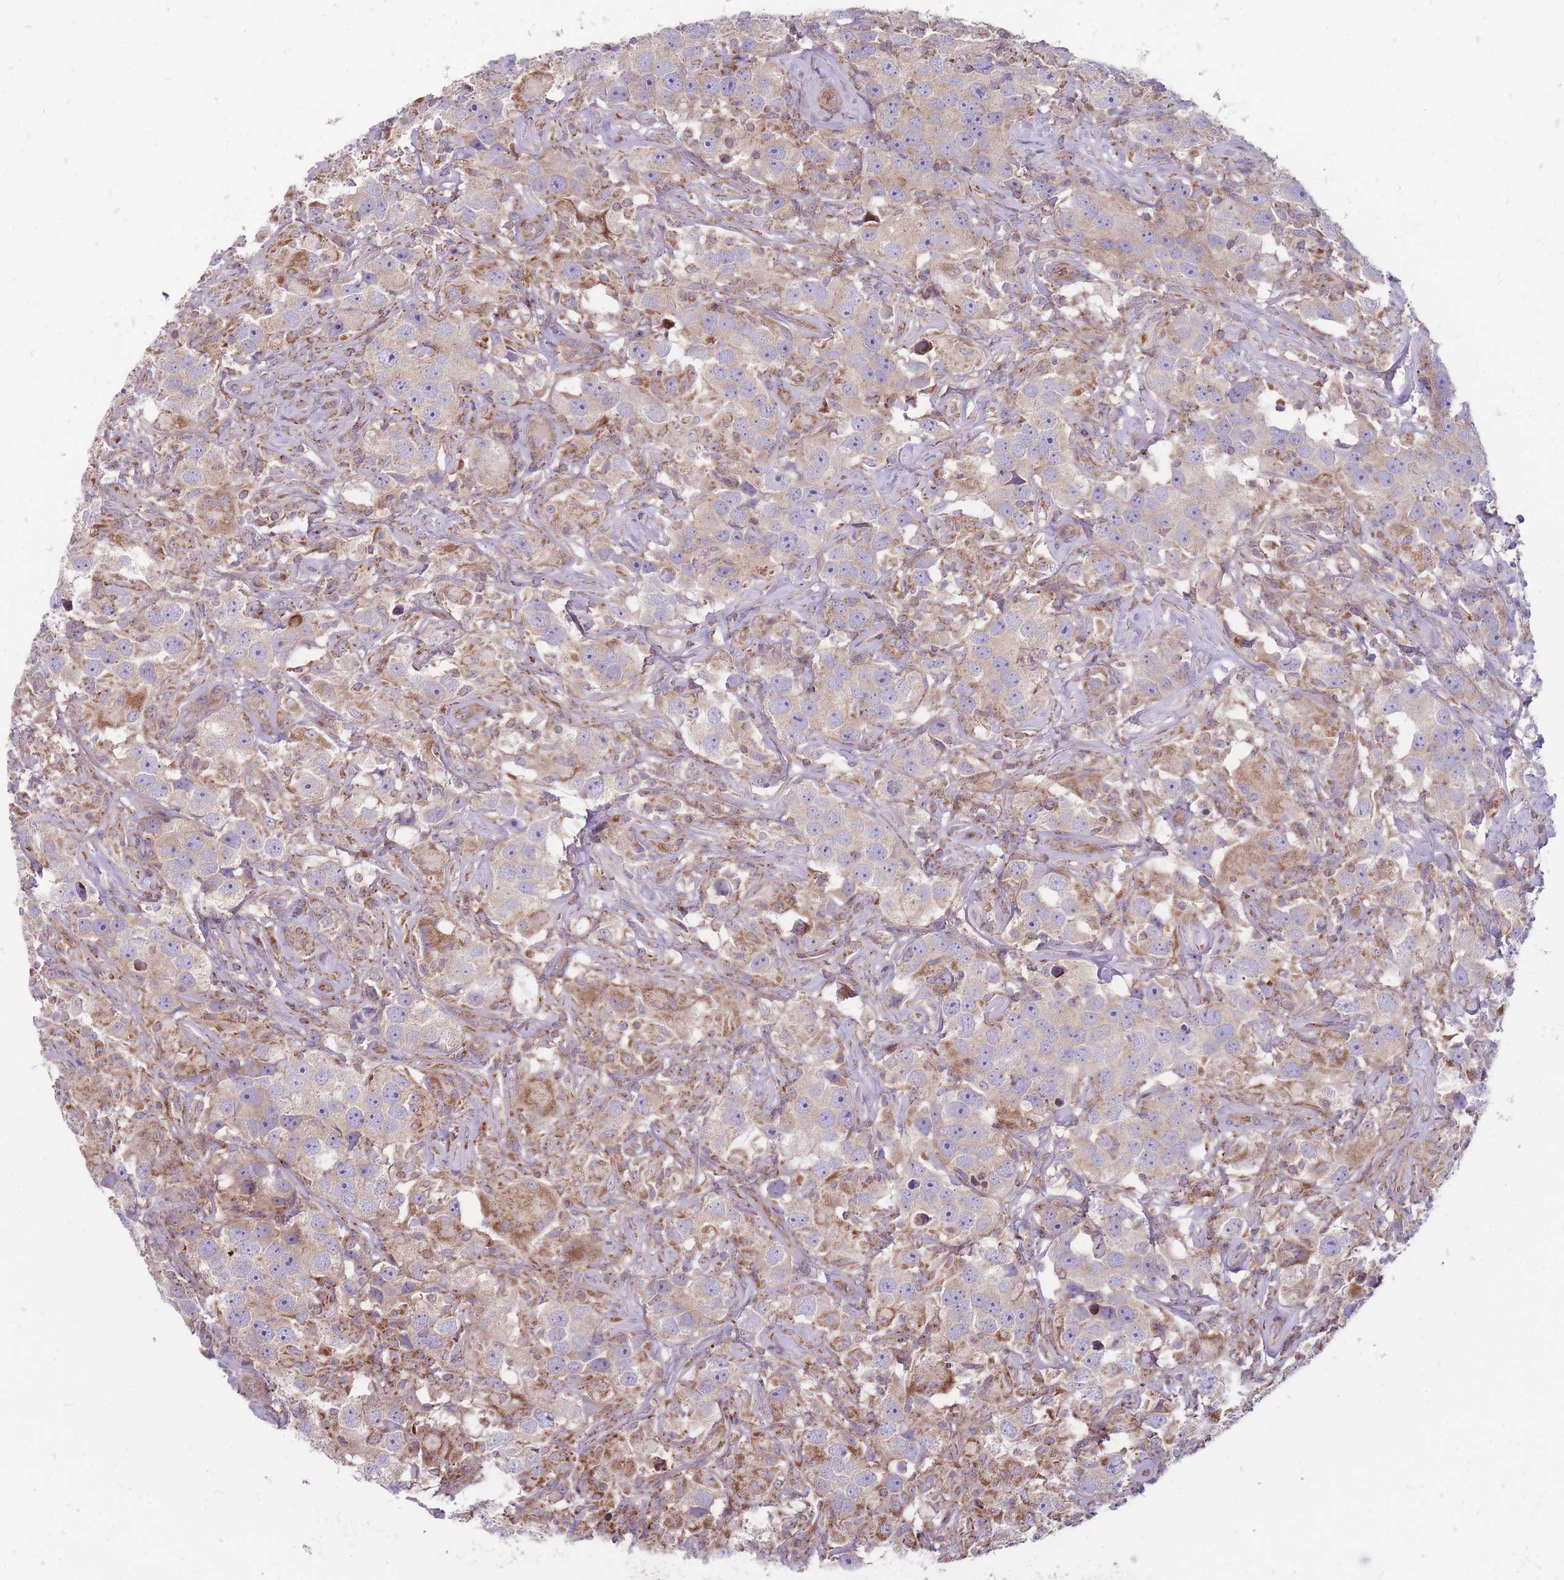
{"staining": {"intensity": "weak", "quantity": "25%-75%", "location": "cytoplasmic/membranous"}, "tissue": "testis cancer", "cell_type": "Tumor cells", "image_type": "cancer", "snomed": [{"axis": "morphology", "description": "Seminoma, NOS"}, {"axis": "topography", "description": "Testis"}], "caption": "Testis cancer tissue exhibits weak cytoplasmic/membranous expression in approximately 25%-75% of tumor cells, visualized by immunohistochemistry. (DAB IHC, brown staining for protein, blue staining for nuclei).", "gene": "ANKRD10", "patient": {"sex": "male", "age": 49}}